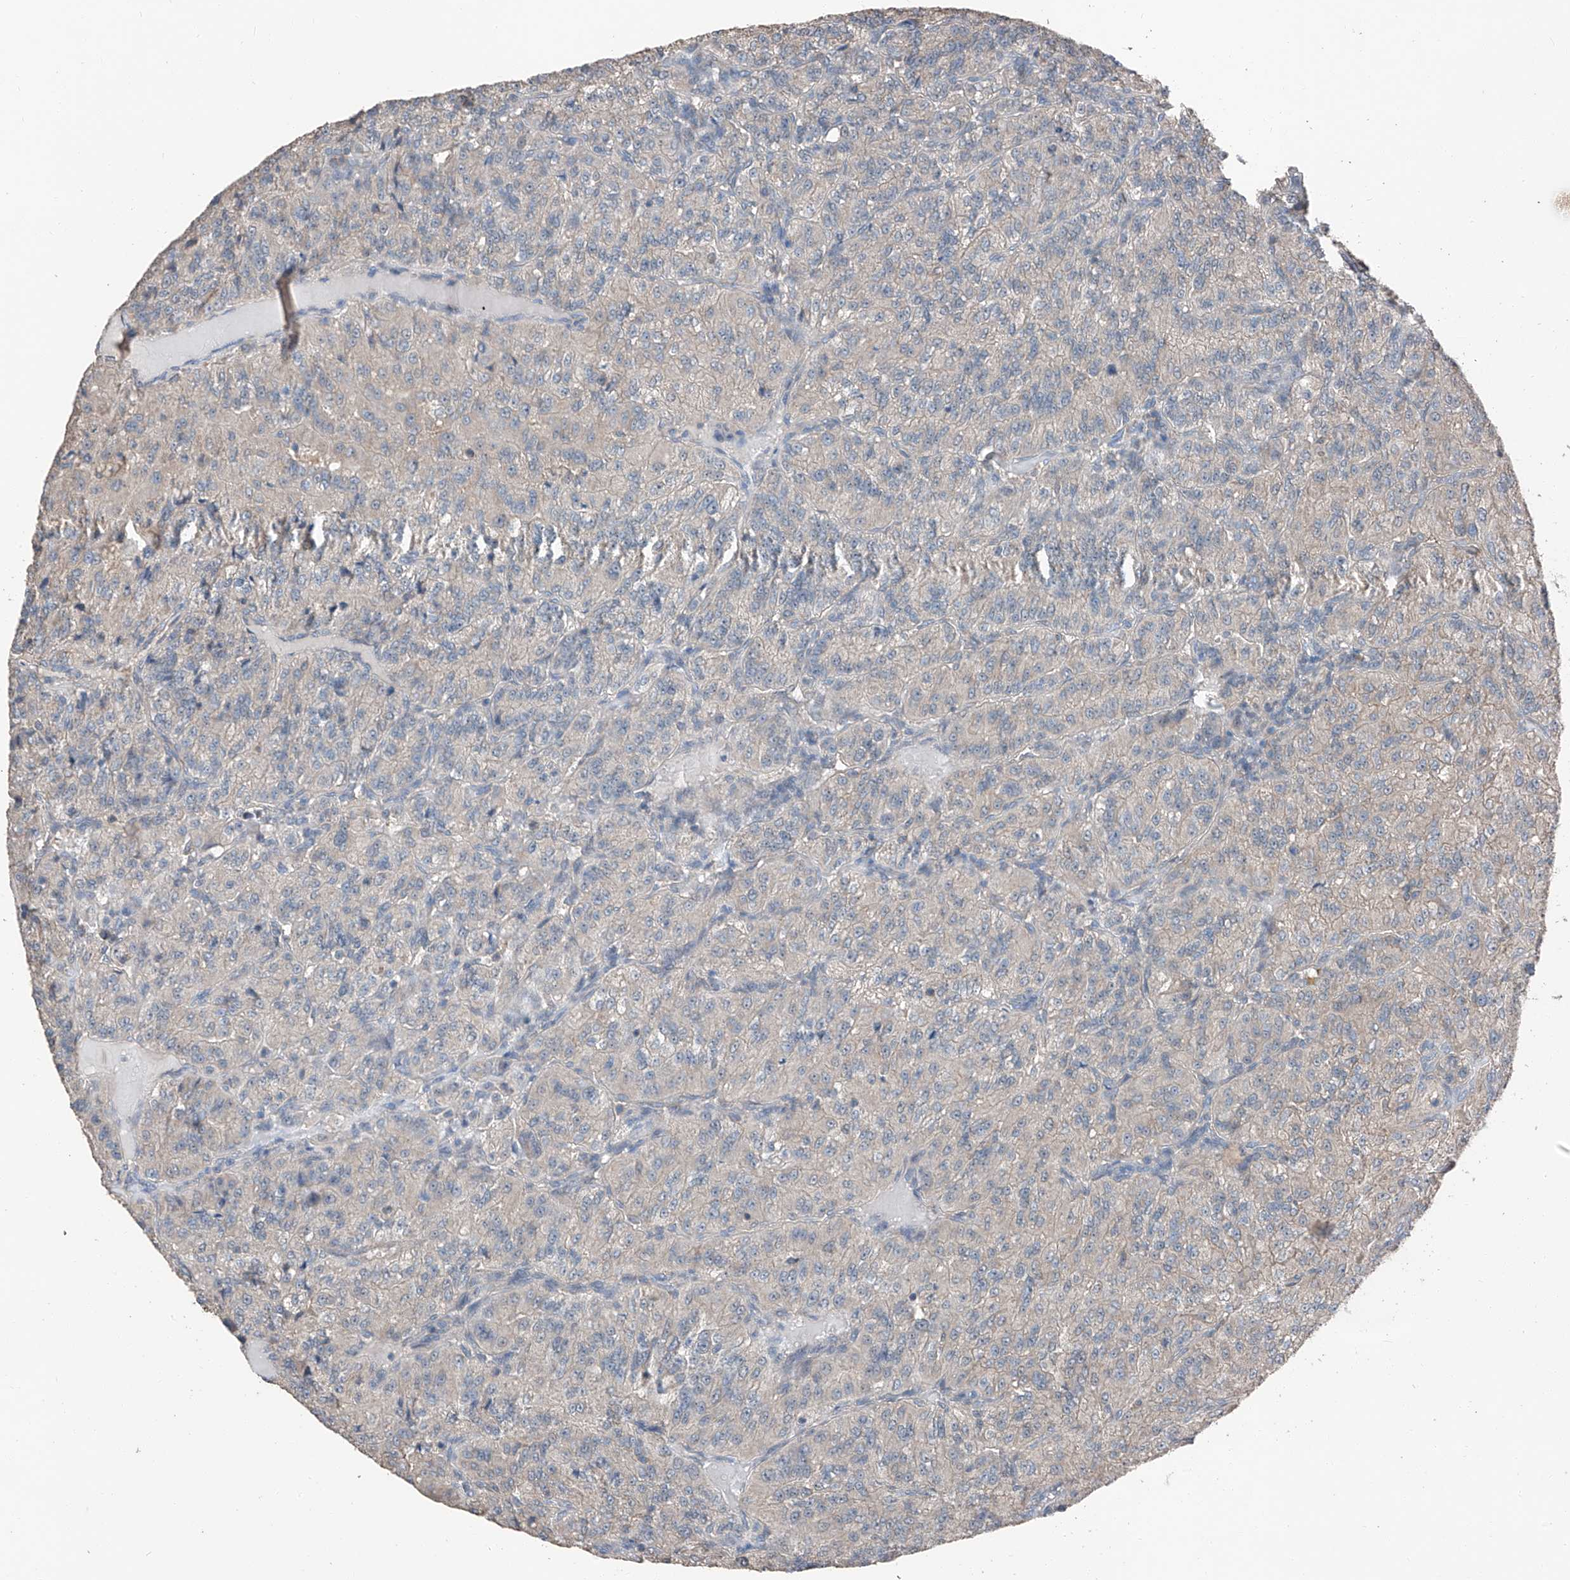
{"staining": {"intensity": "negative", "quantity": "none", "location": "none"}, "tissue": "renal cancer", "cell_type": "Tumor cells", "image_type": "cancer", "snomed": [{"axis": "morphology", "description": "Adenocarcinoma, NOS"}, {"axis": "topography", "description": "Kidney"}], "caption": "Immunohistochemistry histopathology image of renal cancer (adenocarcinoma) stained for a protein (brown), which exhibits no positivity in tumor cells. The staining is performed using DAB (3,3'-diaminobenzidine) brown chromogen with nuclei counter-stained in using hematoxylin.", "gene": "MAMLD1", "patient": {"sex": "female", "age": 63}}